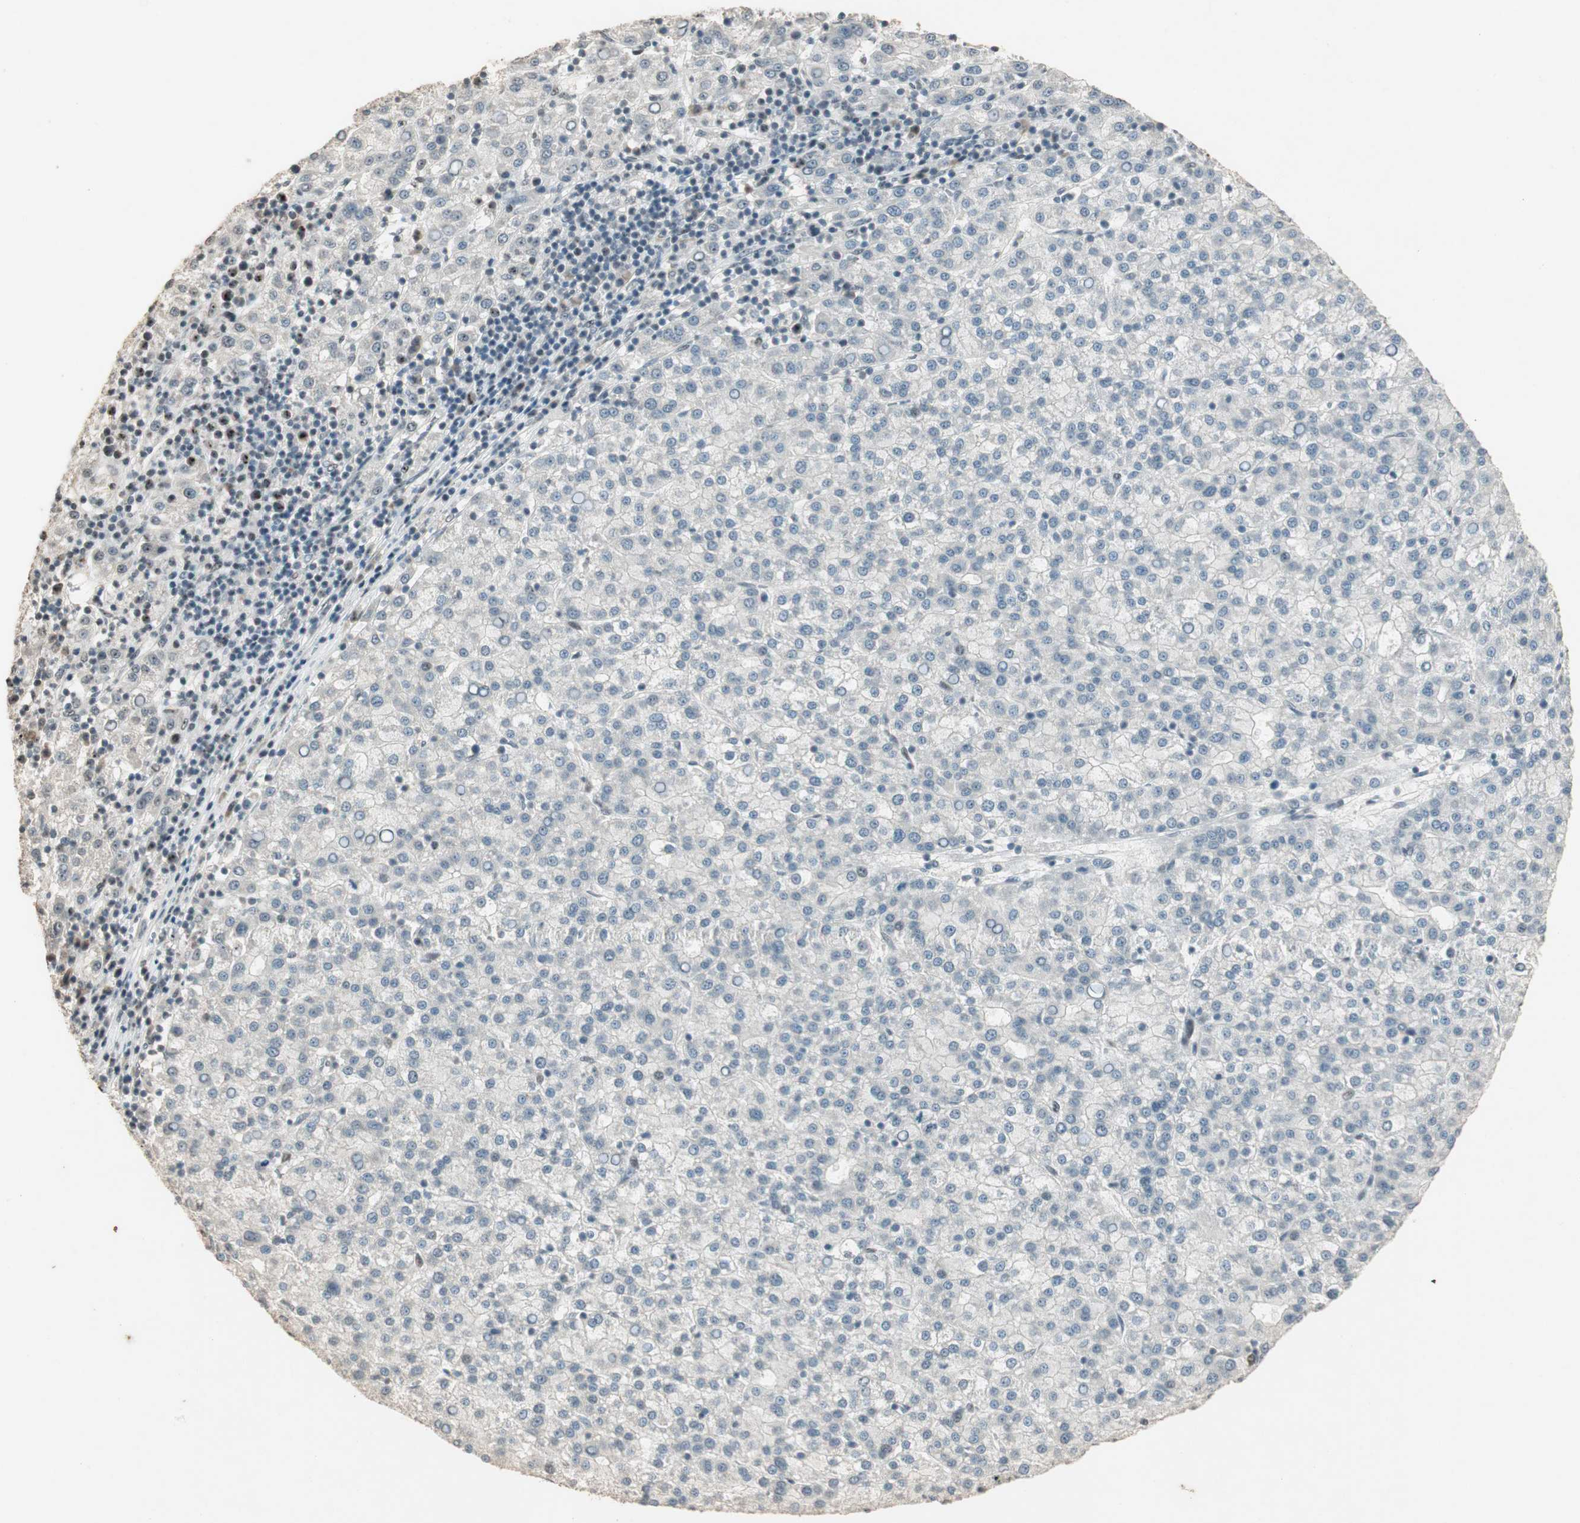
{"staining": {"intensity": "weak", "quantity": "25%-75%", "location": "nuclear"}, "tissue": "liver cancer", "cell_type": "Tumor cells", "image_type": "cancer", "snomed": [{"axis": "morphology", "description": "Carcinoma, Hepatocellular, NOS"}, {"axis": "topography", "description": "Liver"}], "caption": "High-magnification brightfield microscopy of liver cancer (hepatocellular carcinoma) stained with DAB (brown) and counterstained with hematoxylin (blue). tumor cells exhibit weak nuclear staining is appreciated in about25%-75% of cells. Immunohistochemistry stains the protein in brown and the nuclei are stained blue.", "gene": "ETV4", "patient": {"sex": "female", "age": 58}}